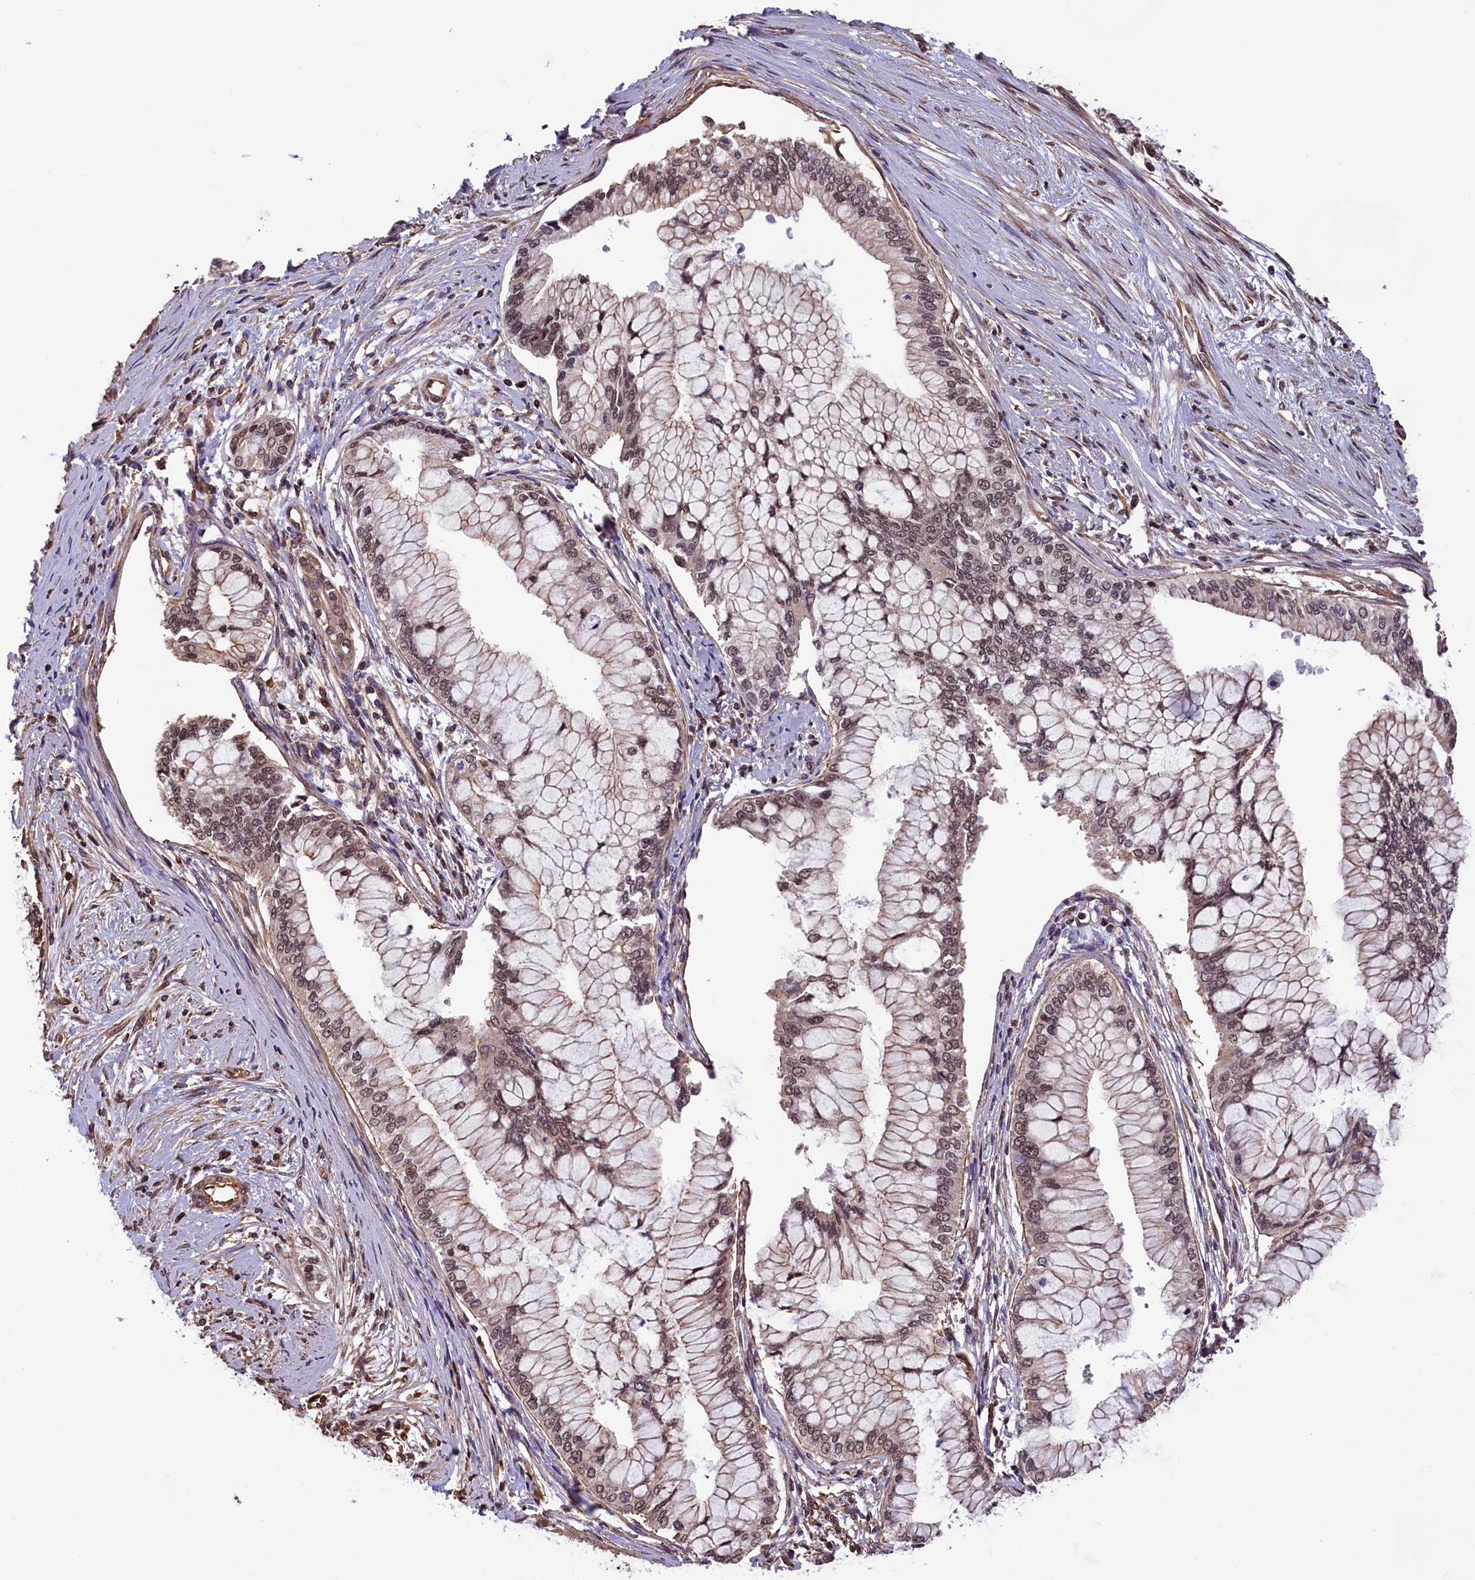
{"staining": {"intensity": "moderate", "quantity": ">75%", "location": "nuclear"}, "tissue": "pancreatic cancer", "cell_type": "Tumor cells", "image_type": "cancer", "snomed": [{"axis": "morphology", "description": "Adenocarcinoma, NOS"}, {"axis": "topography", "description": "Pancreas"}], "caption": "Protein expression analysis of pancreatic cancer (adenocarcinoma) exhibits moderate nuclear staining in about >75% of tumor cells.", "gene": "ZC3H4", "patient": {"sex": "male", "age": 46}}